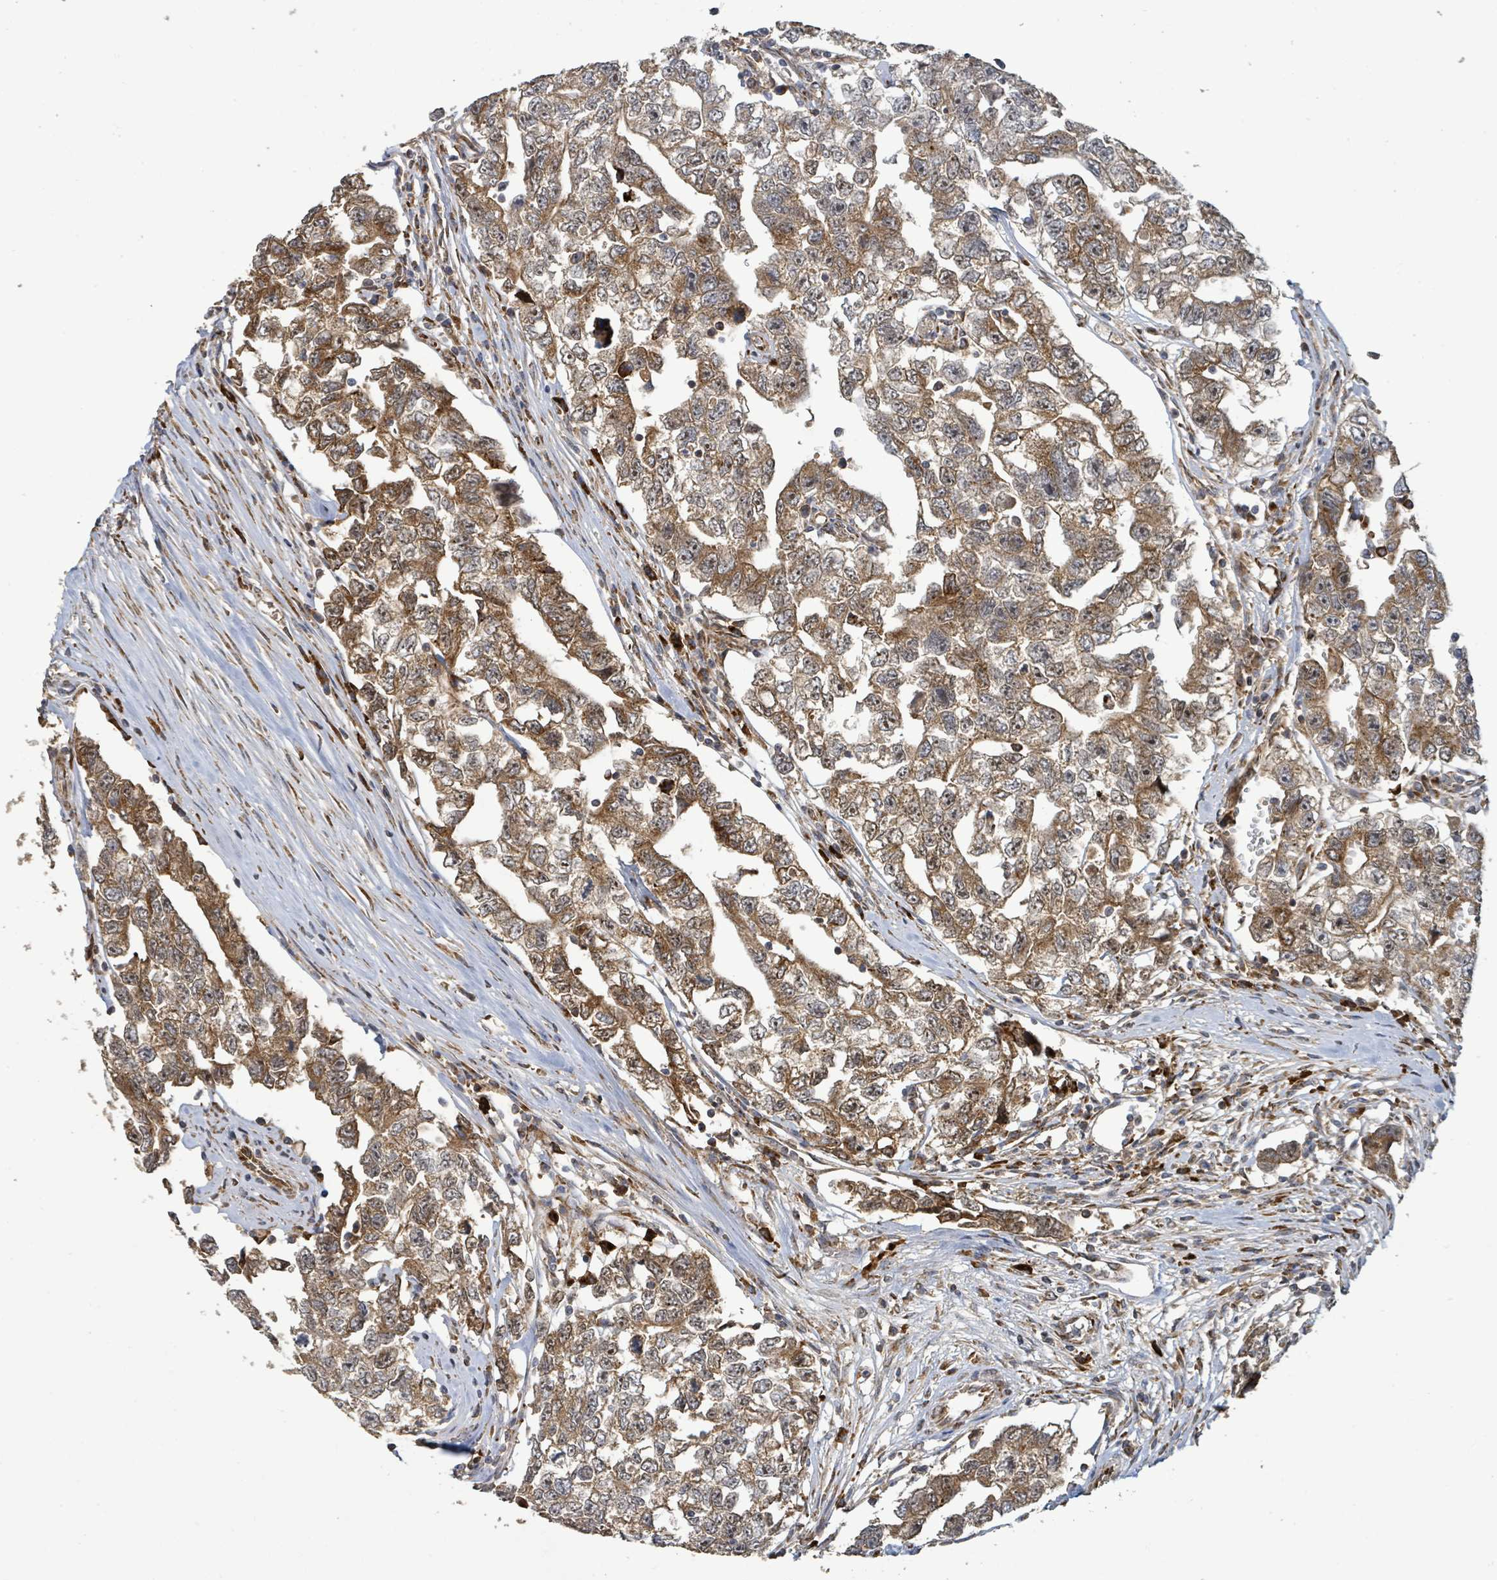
{"staining": {"intensity": "moderate", "quantity": ">75%", "location": "cytoplasmic/membranous"}, "tissue": "testis cancer", "cell_type": "Tumor cells", "image_type": "cancer", "snomed": [{"axis": "morphology", "description": "Carcinoma, Embryonal, NOS"}, {"axis": "topography", "description": "Testis"}], "caption": "Immunohistochemical staining of human testis cancer (embryonal carcinoma) displays moderate cytoplasmic/membranous protein positivity in about >75% of tumor cells.", "gene": "STARD4", "patient": {"sex": "male", "age": 22}}